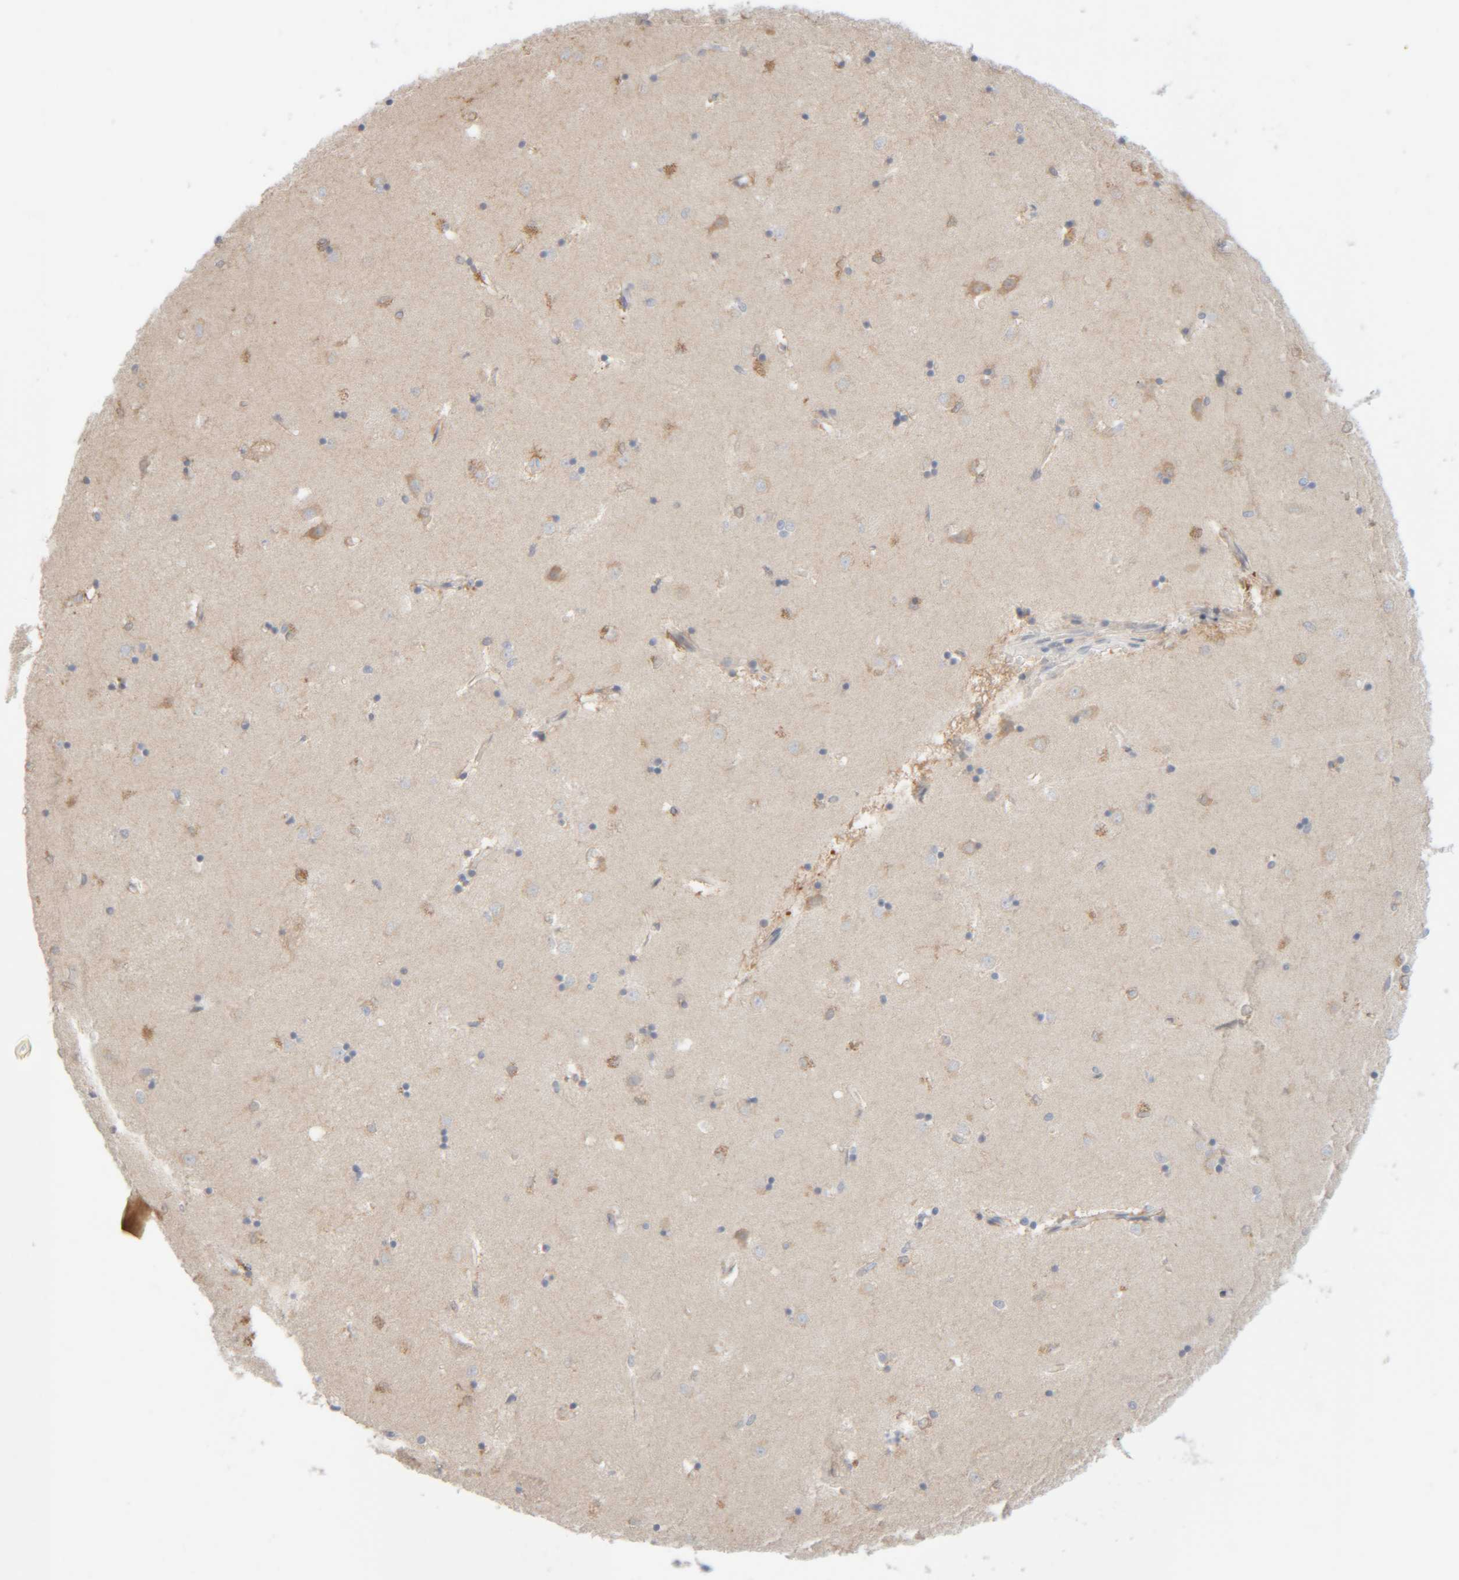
{"staining": {"intensity": "moderate", "quantity": "25%-75%", "location": "cytoplasmic/membranous"}, "tissue": "caudate", "cell_type": "Glial cells", "image_type": "normal", "snomed": [{"axis": "morphology", "description": "Normal tissue, NOS"}, {"axis": "topography", "description": "Lateral ventricle wall"}], "caption": "Immunohistochemical staining of unremarkable human caudate reveals 25%-75% levels of moderate cytoplasmic/membranous protein positivity in about 25%-75% of glial cells.", "gene": "RIDA", "patient": {"sex": "male", "age": 45}}